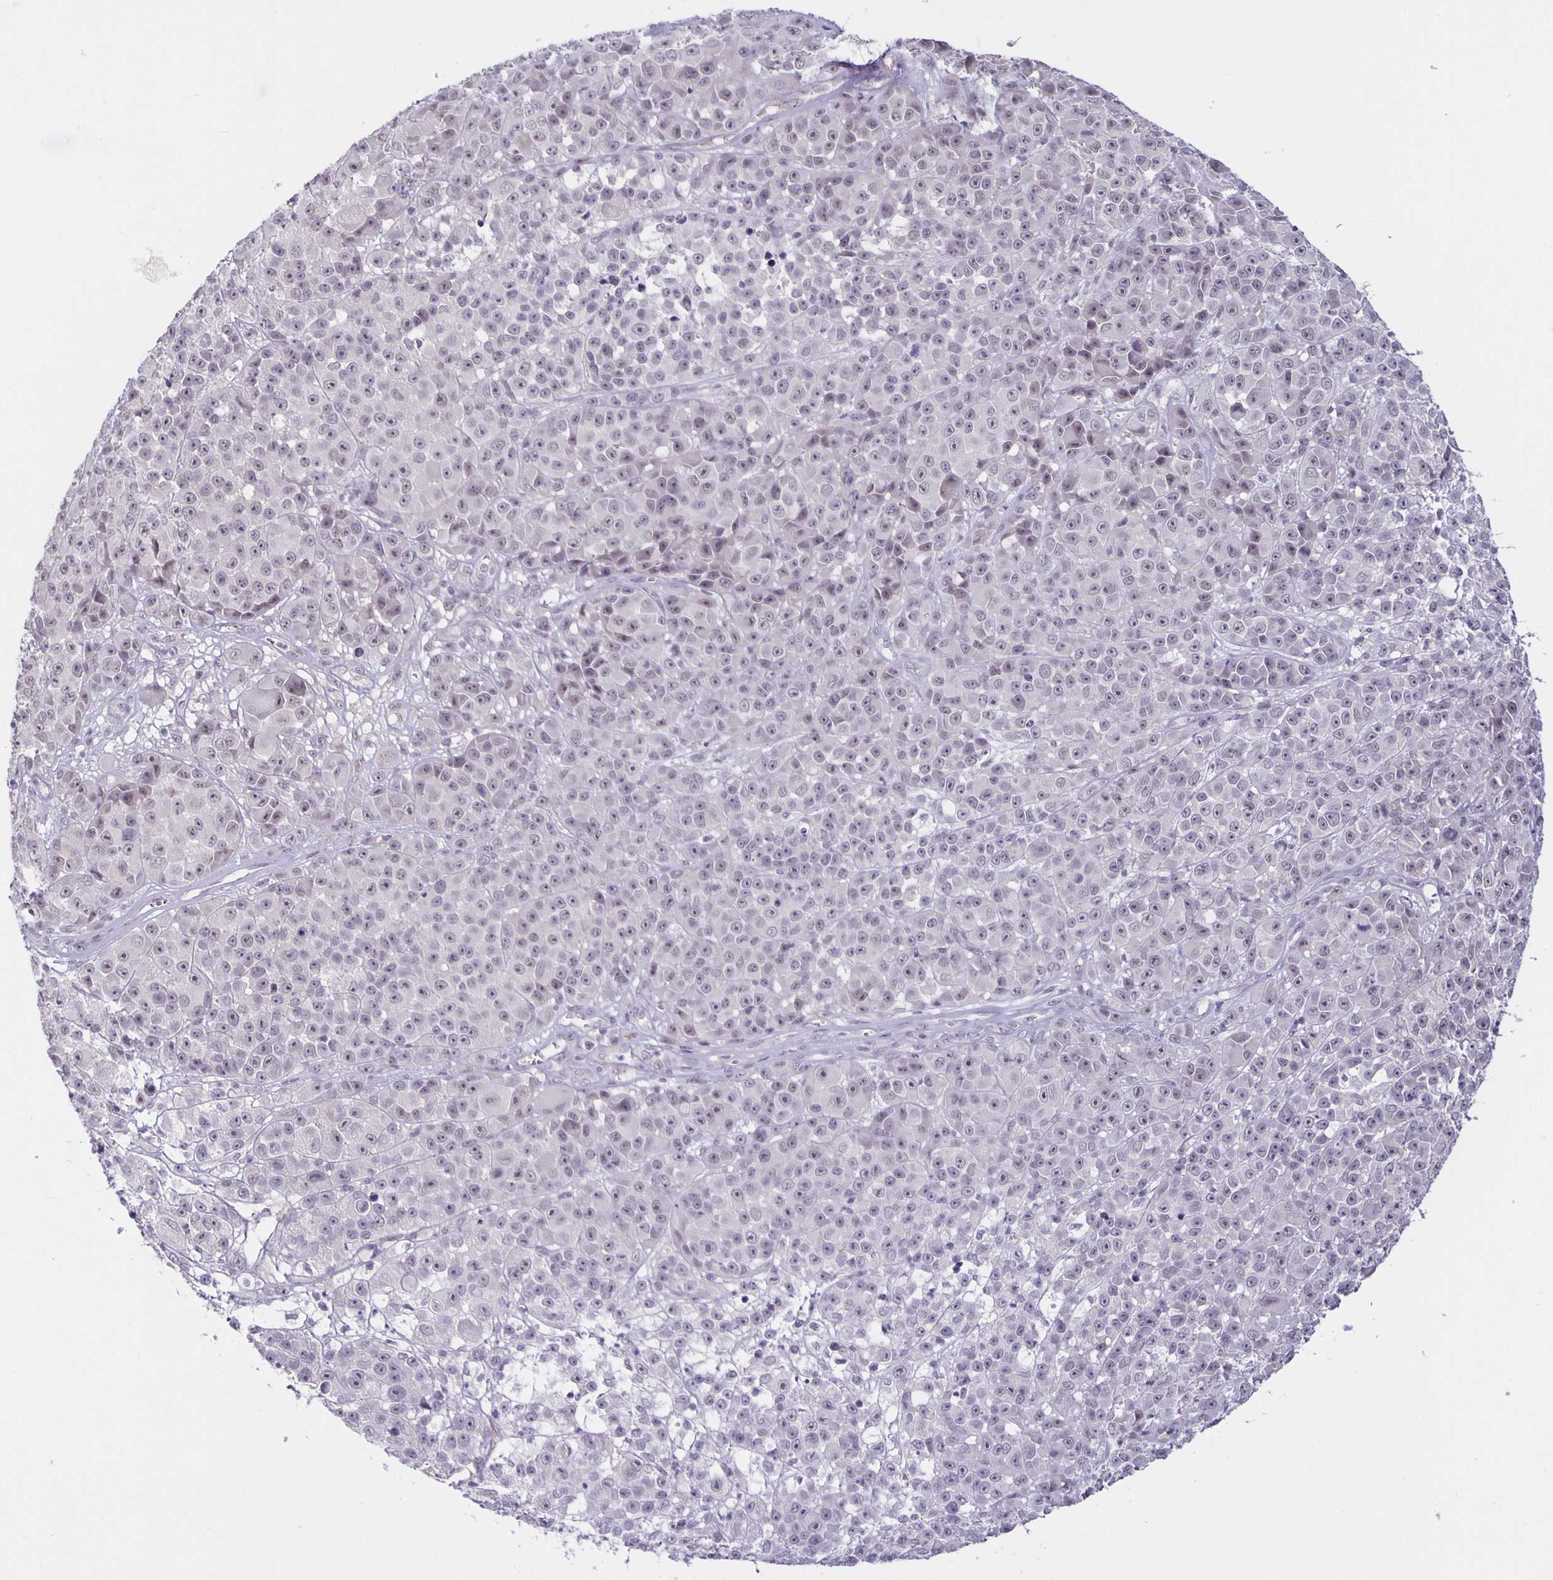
{"staining": {"intensity": "negative", "quantity": "none", "location": "none"}, "tissue": "melanoma", "cell_type": "Tumor cells", "image_type": "cancer", "snomed": [{"axis": "morphology", "description": "Malignant melanoma, NOS"}, {"axis": "topography", "description": "Skin"}, {"axis": "topography", "description": "Skin of back"}], "caption": "Immunohistochemistry (IHC) photomicrograph of melanoma stained for a protein (brown), which reveals no positivity in tumor cells.", "gene": "ARVCF", "patient": {"sex": "male", "age": 91}}